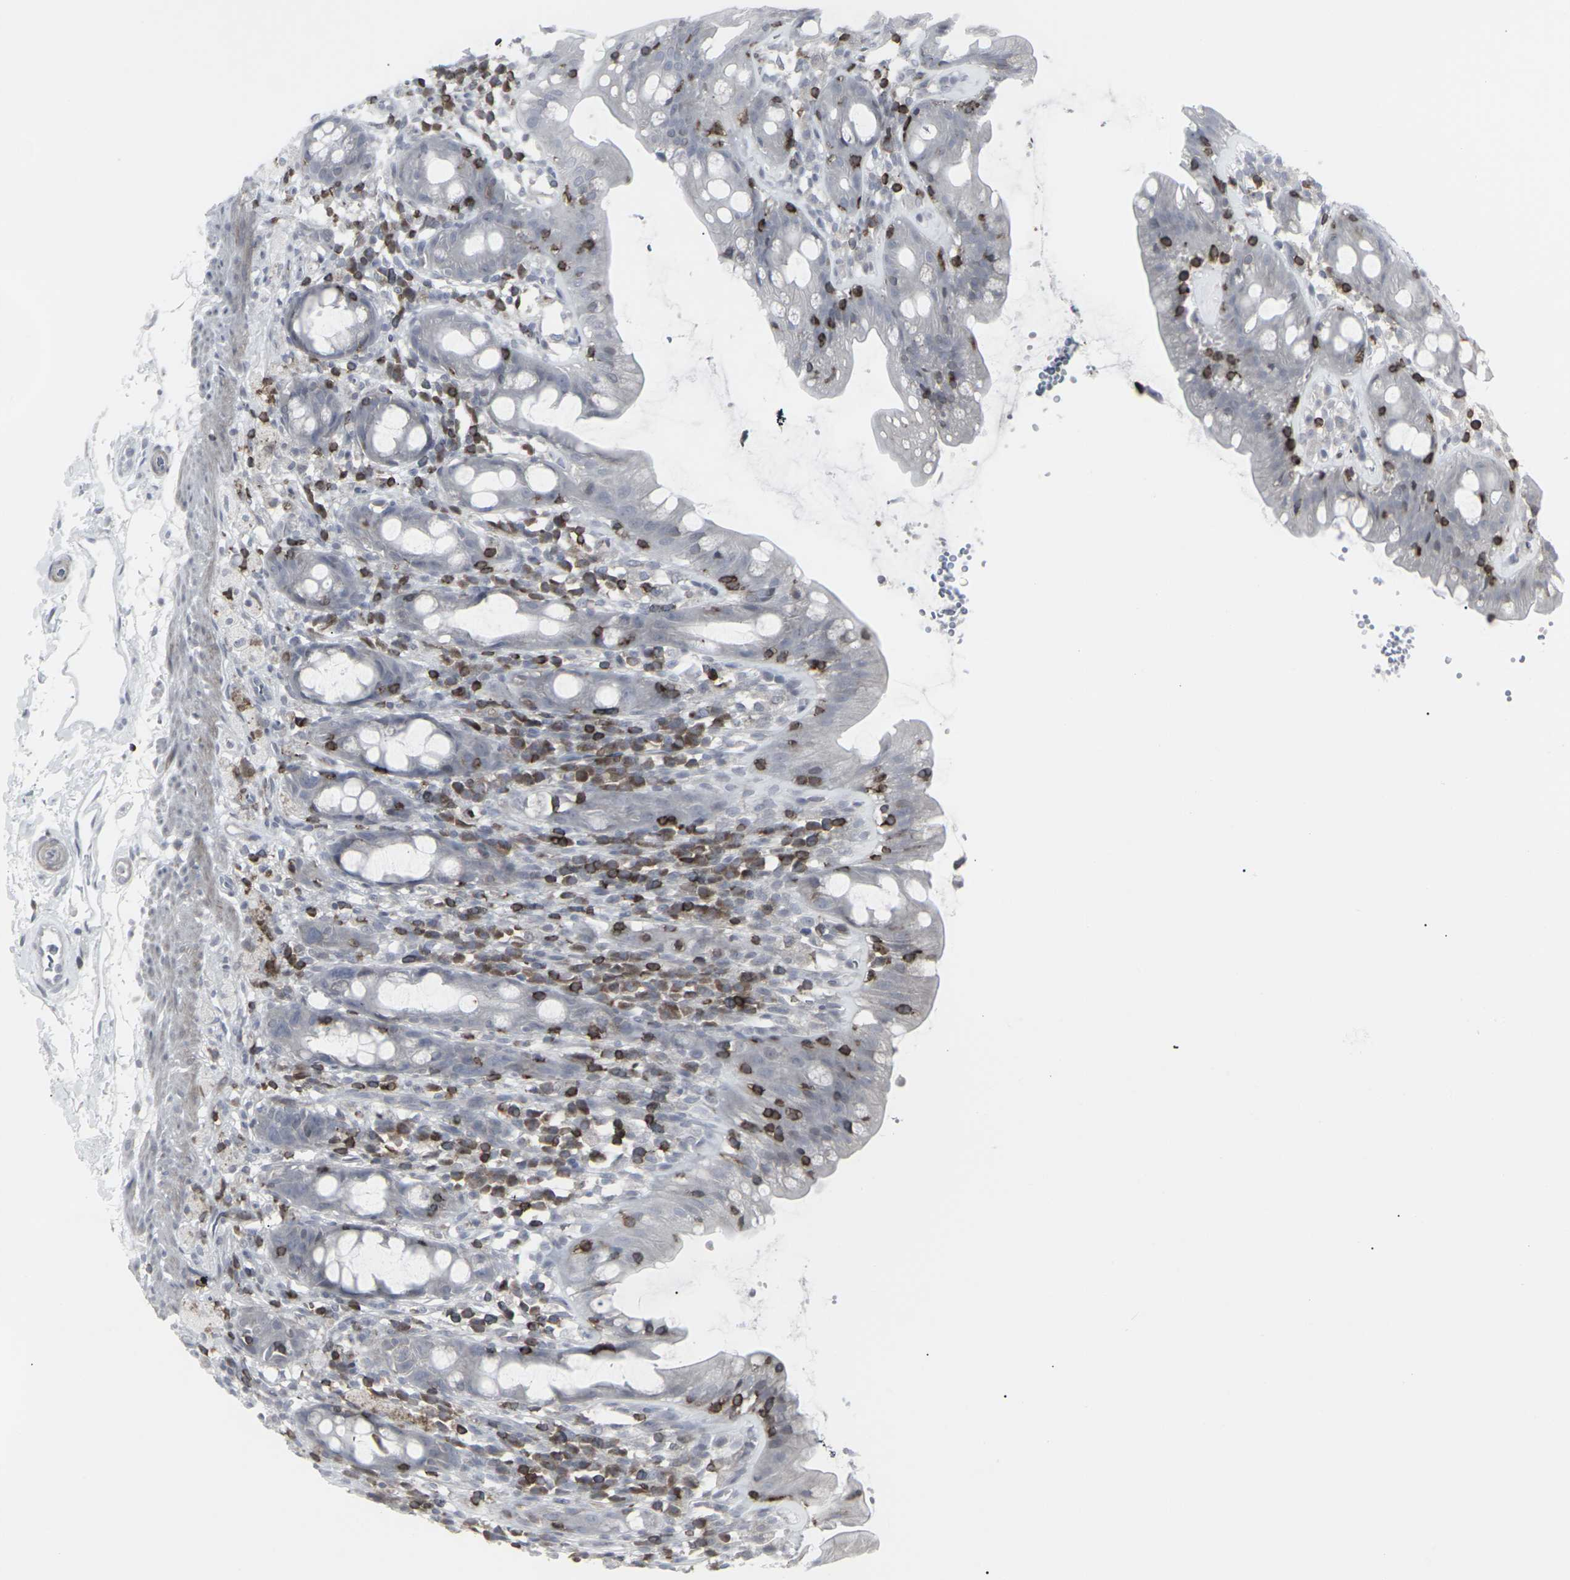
{"staining": {"intensity": "negative", "quantity": "none", "location": "none"}, "tissue": "rectum", "cell_type": "Glandular cells", "image_type": "normal", "snomed": [{"axis": "morphology", "description": "Normal tissue, NOS"}, {"axis": "topography", "description": "Rectum"}], "caption": "High power microscopy histopathology image of an IHC photomicrograph of unremarkable rectum, revealing no significant expression in glandular cells.", "gene": "APOBEC2", "patient": {"sex": "male", "age": 44}}